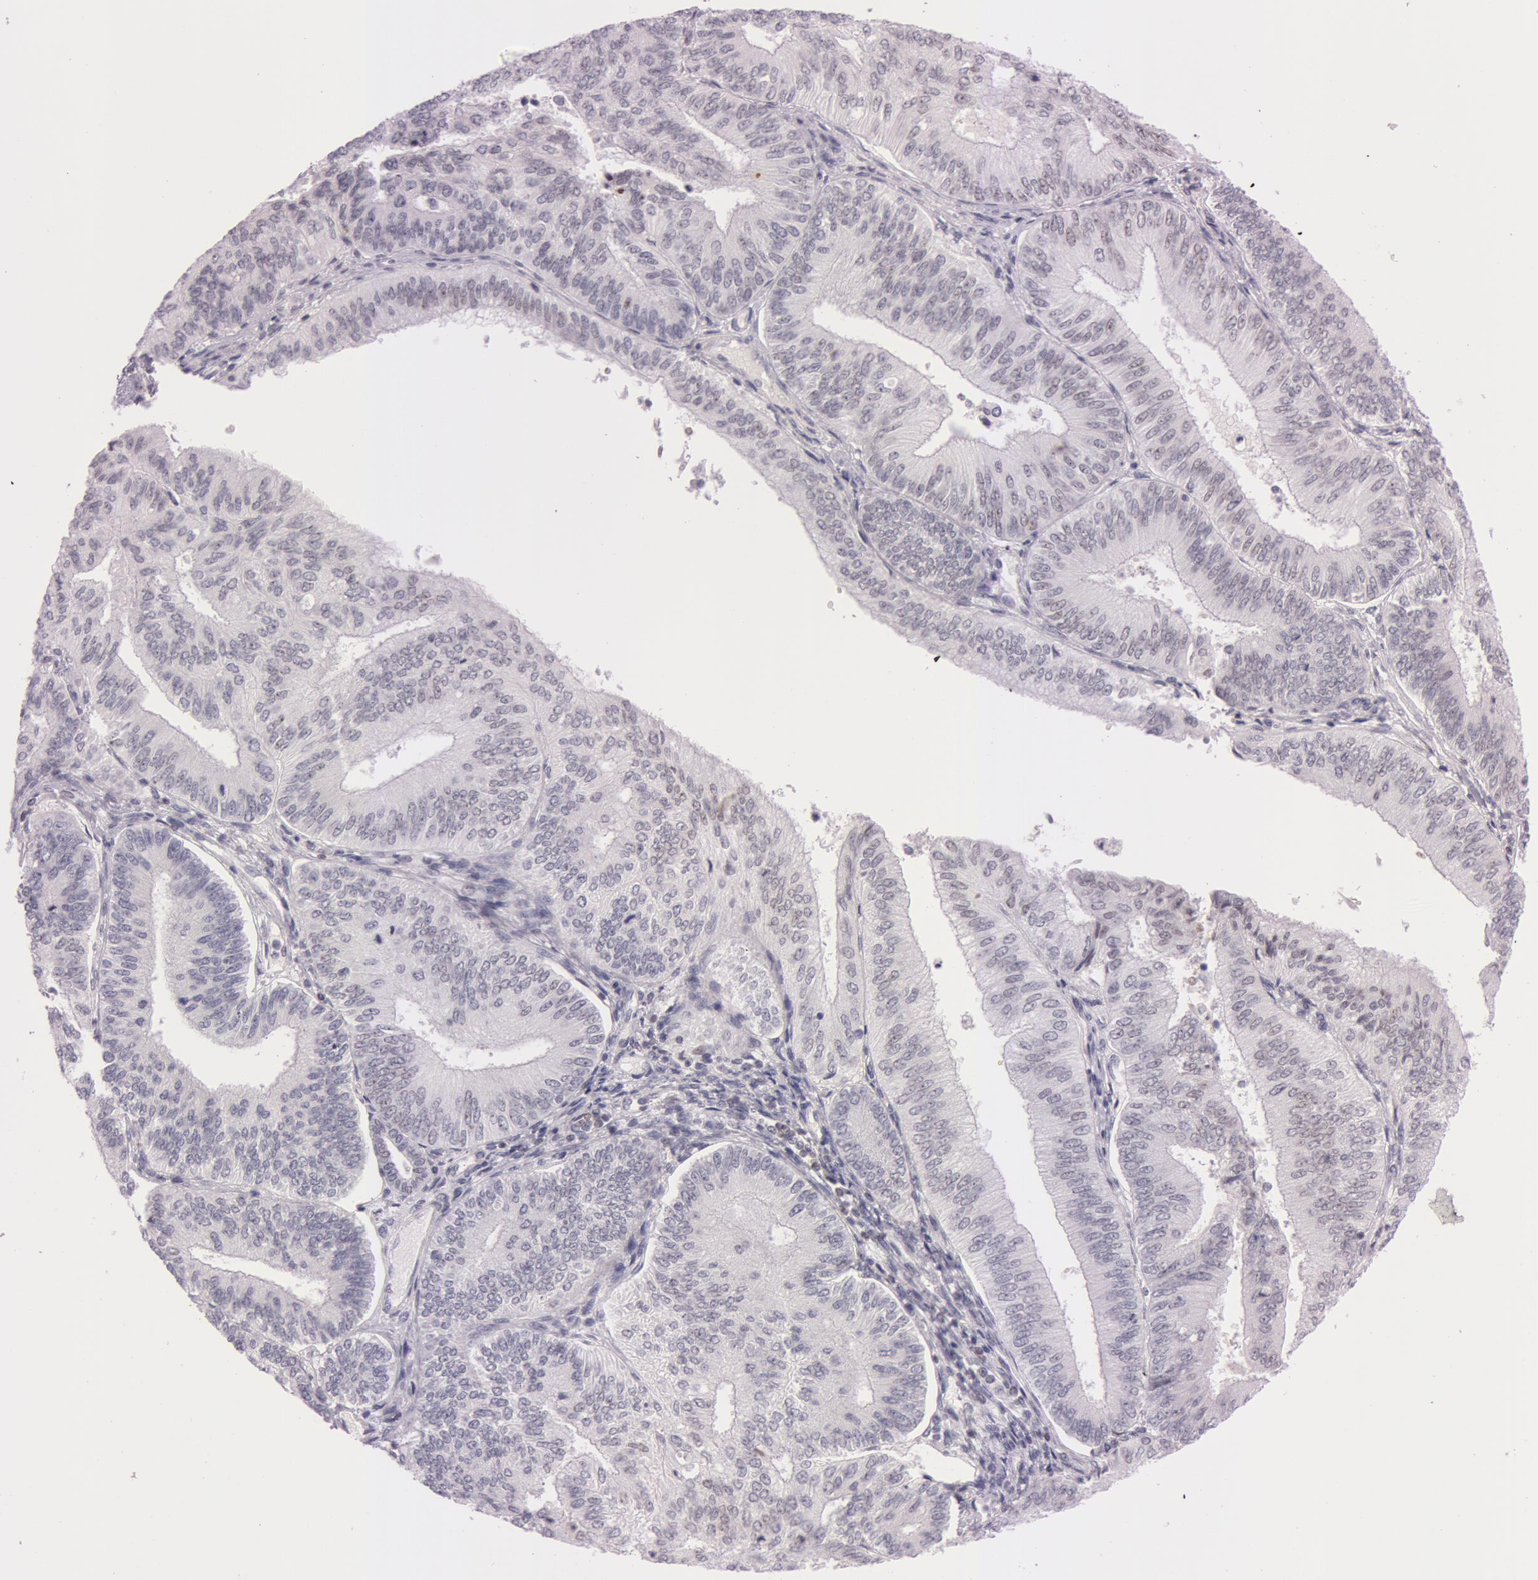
{"staining": {"intensity": "negative", "quantity": "none", "location": "none"}, "tissue": "endometrial cancer", "cell_type": "Tumor cells", "image_type": "cancer", "snomed": [{"axis": "morphology", "description": "Adenocarcinoma, NOS"}, {"axis": "topography", "description": "Endometrium"}], "caption": "Immunohistochemistry of human endometrial cancer reveals no positivity in tumor cells.", "gene": "FBL", "patient": {"sex": "female", "age": 55}}